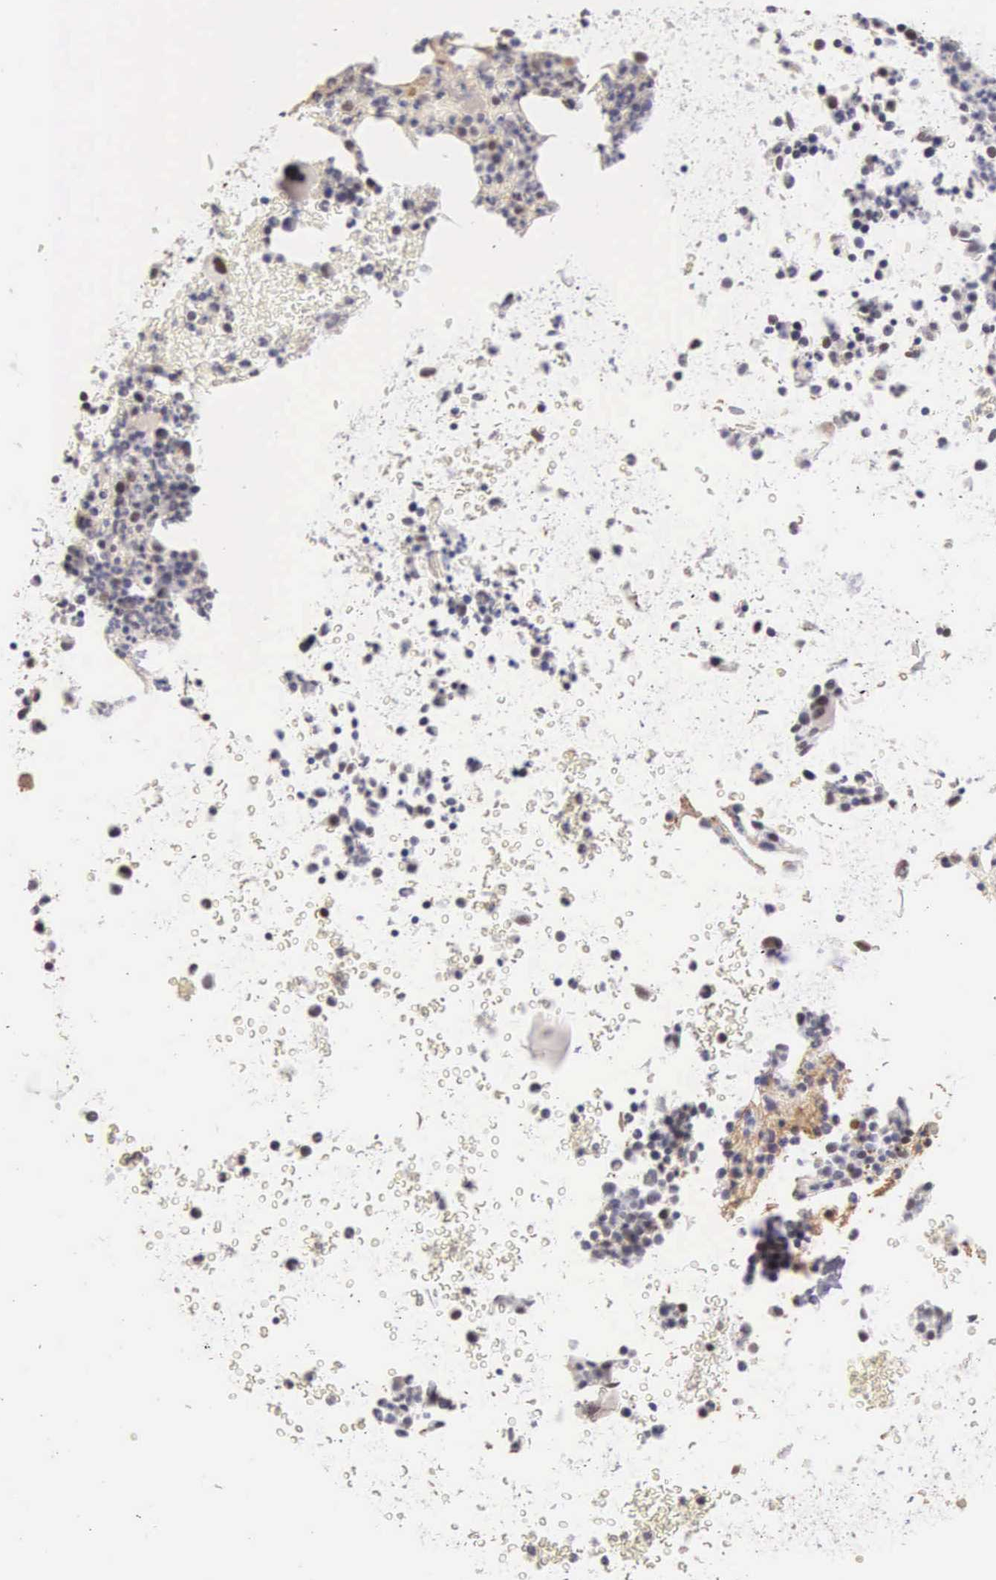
{"staining": {"intensity": "weak", "quantity": "<25%", "location": "nuclear"}, "tissue": "bone marrow", "cell_type": "Hematopoietic cells", "image_type": "normal", "snomed": [{"axis": "morphology", "description": "Normal tissue, NOS"}, {"axis": "topography", "description": "Bone marrow"}], "caption": "Bone marrow stained for a protein using IHC shows no staining hematopoietic cells.", "gene": "HMGXB4", "patient": {"sex": "female", "age": 52}}